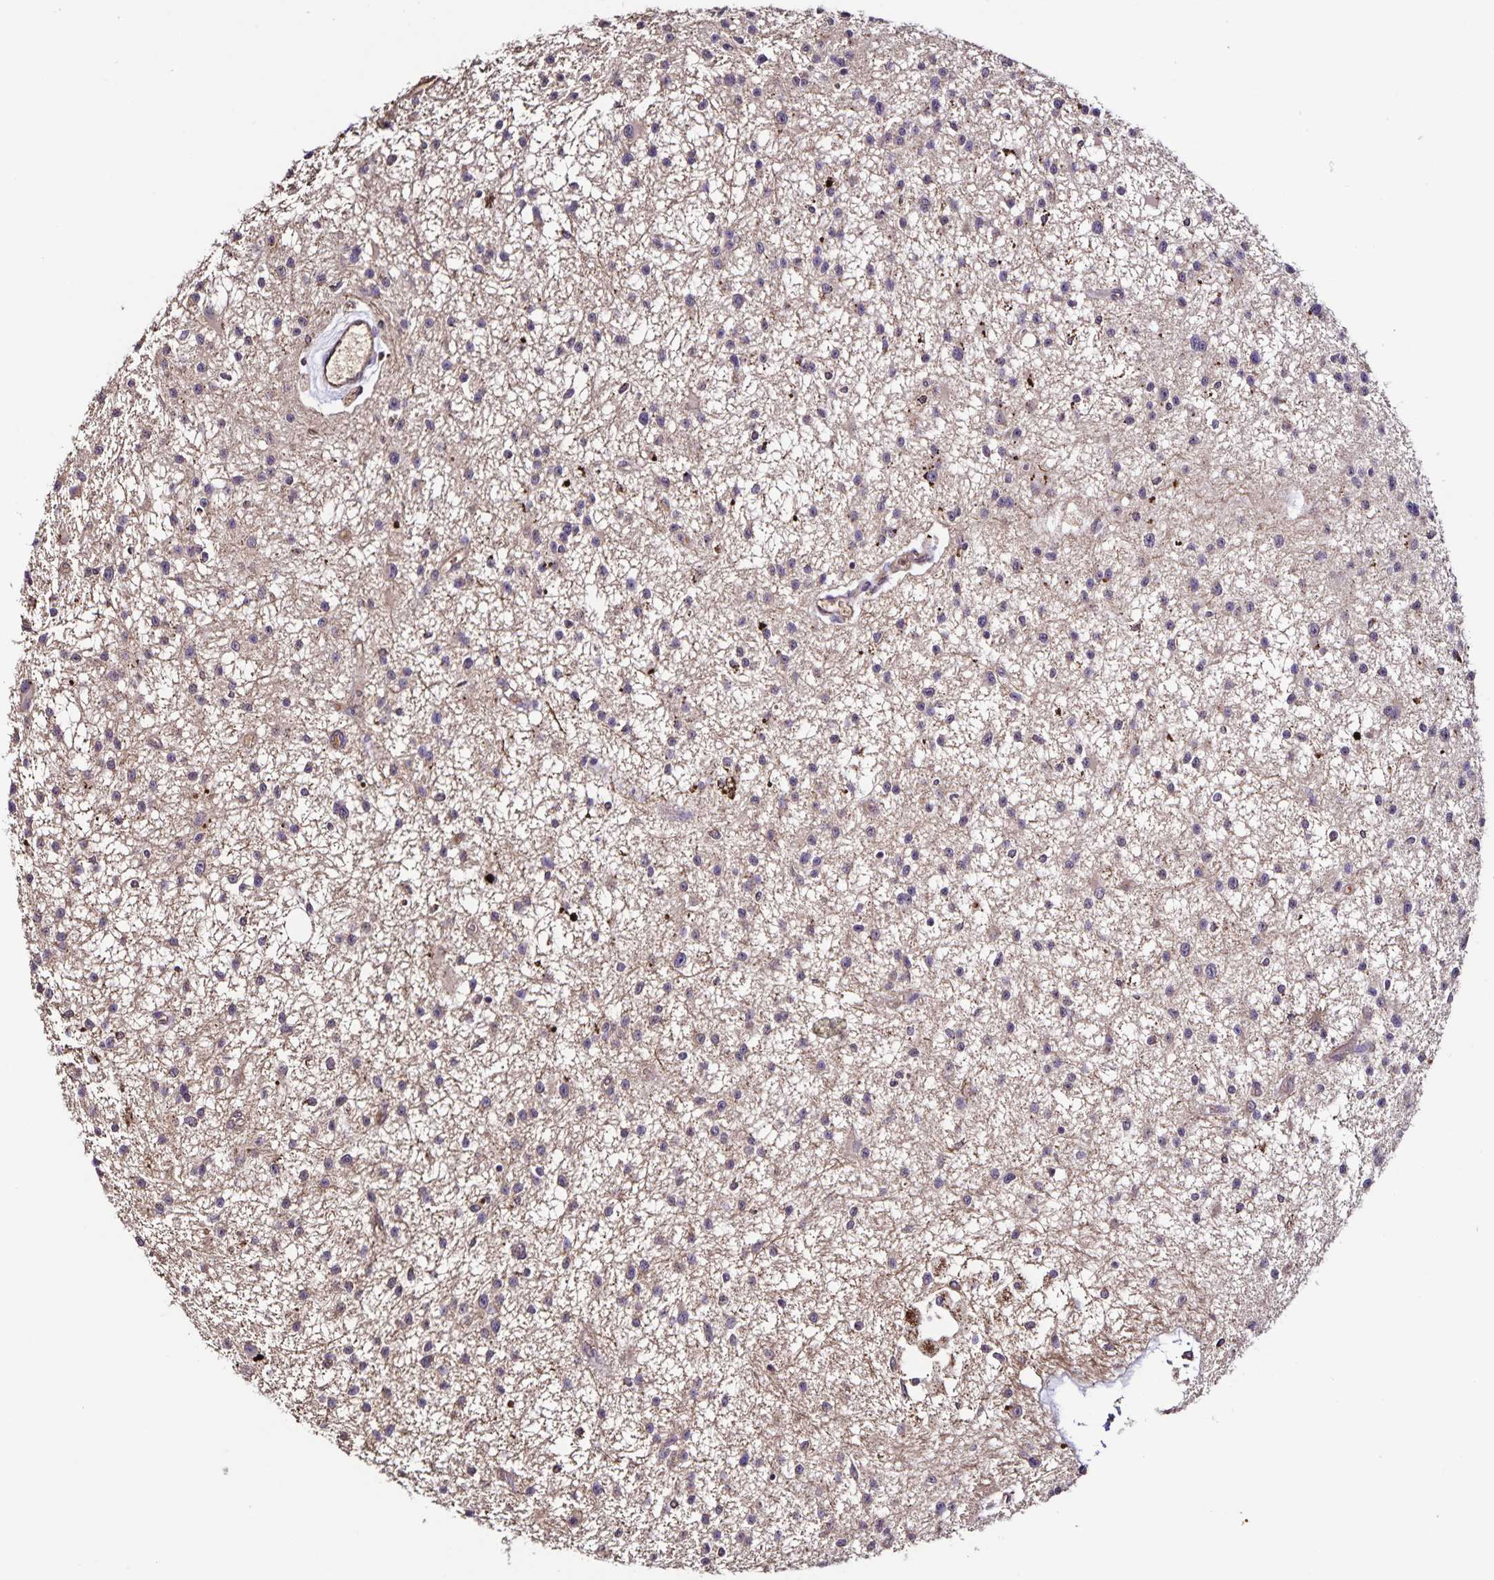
{"staining": {"intensity": "weak", "quantity": "25%-75%", "location": "cytoplasmic/membranous"}, "tissue": "glioma", "cell_type": "Tumor cells", "image_type": "cancer", "snomed": [{"axis": "morphology", "description": "Glioma, malignant, Low grade"}, {"axis": "topography", "description": "Brain"}], "caption": "A low amount of weak cytoplasmic/membranous expression is present in approximately 25%-75% of tumor cells in malignant glioma (low-grade) tissue. (Brightfield microscopy of DAB IHC at high magnification).", "gene": "MAN1A1", "patient": {"sex": "male", "age": 43}}